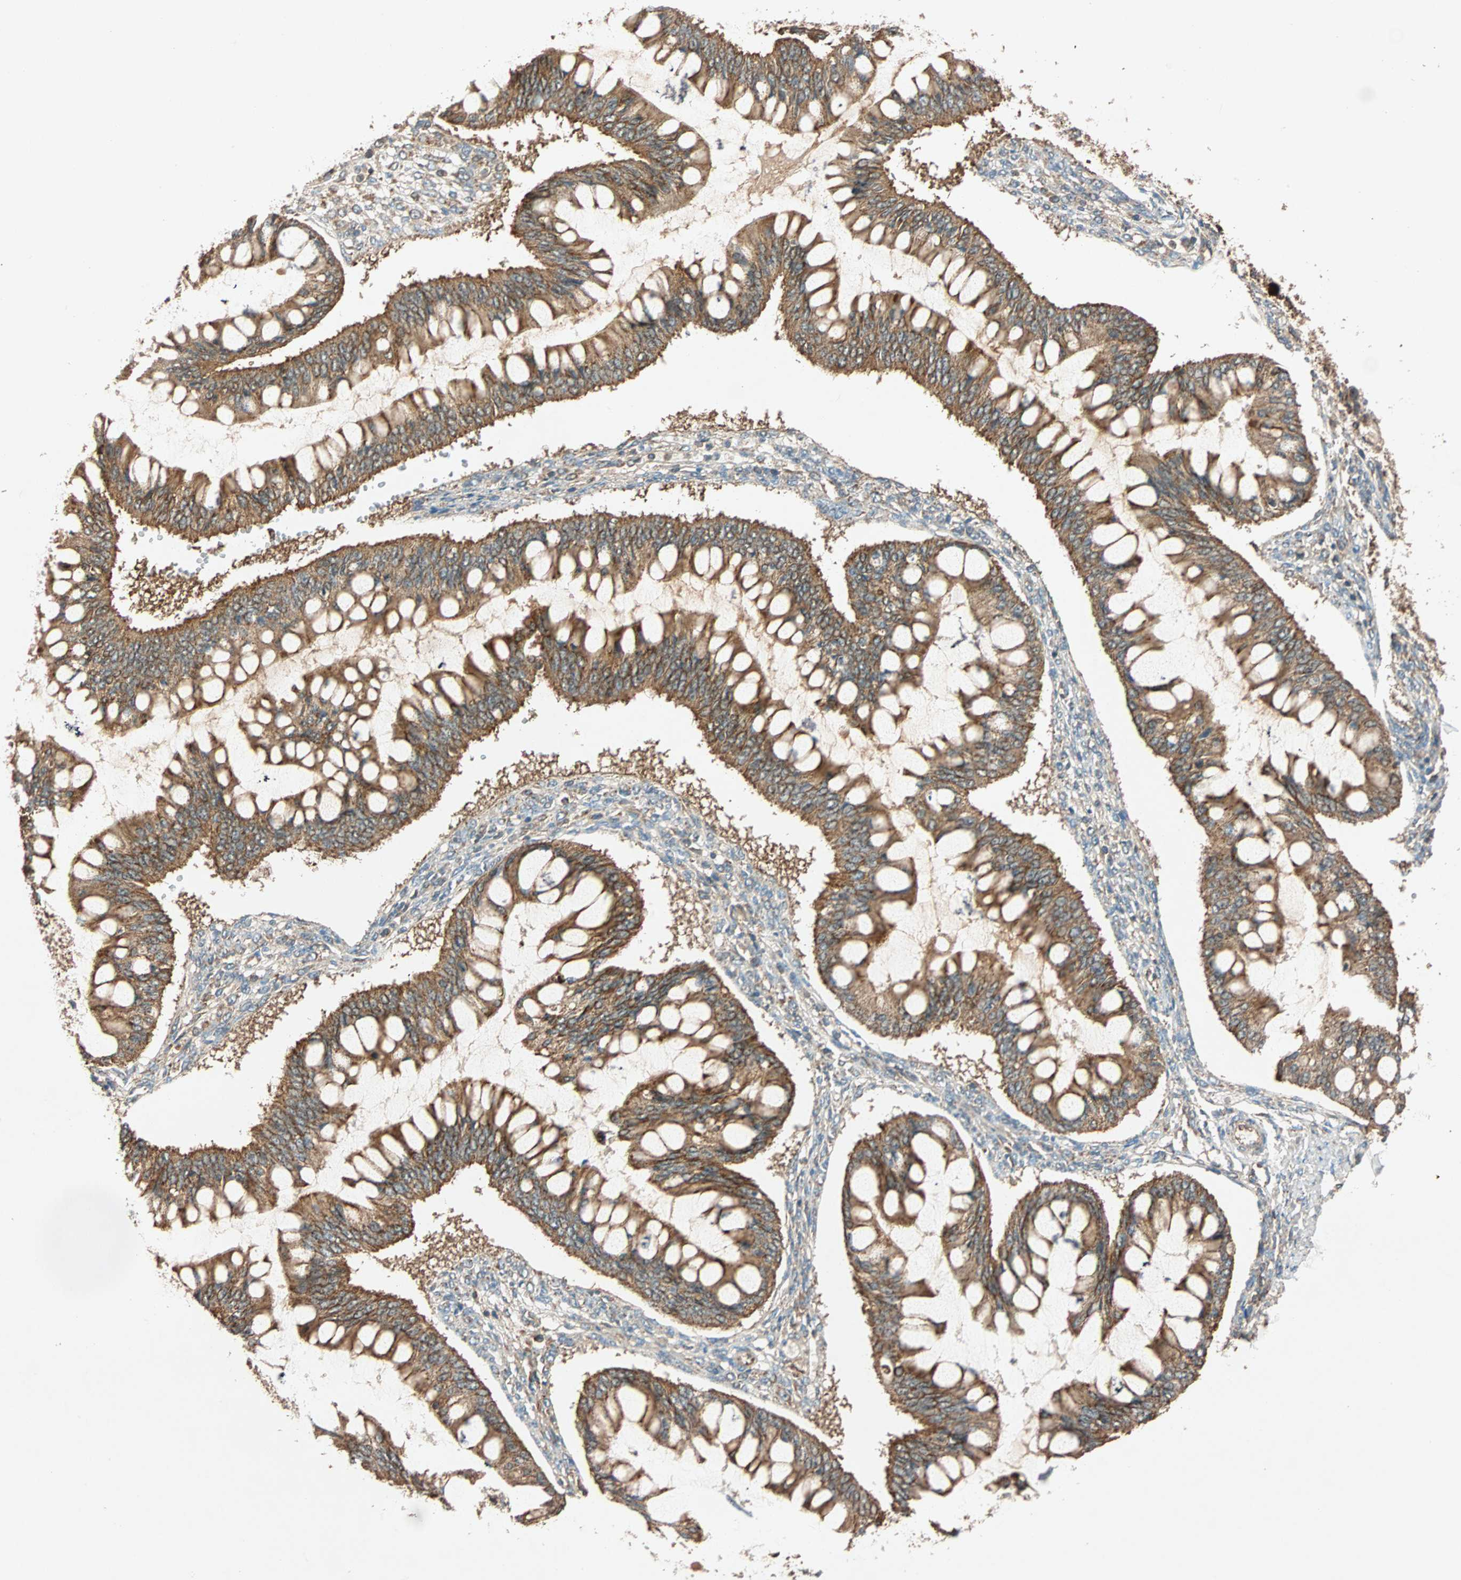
{"staining": {"intensity": "strong", "quantity": ">75%", "location": "cytoplasmic/membranous"}, "tissue": "ovarian cancer", "cell_type": "Tumor cells", "image_type": "cancer", "snomed": [{"axis": "morphology", "description": "Cystadenocarcinoma, mucinous, NOS"}, {"axis": "topography", "description": "Ovary"}], "caption": "High-power microscopy captured an IHC micrograph of ovarian cancer, revealing strong cytoplasmic/membranous expression in approximately >75% of tumor cells.", "gene": "MAPK1", "patient": {"sex": "female", "age": 73}}